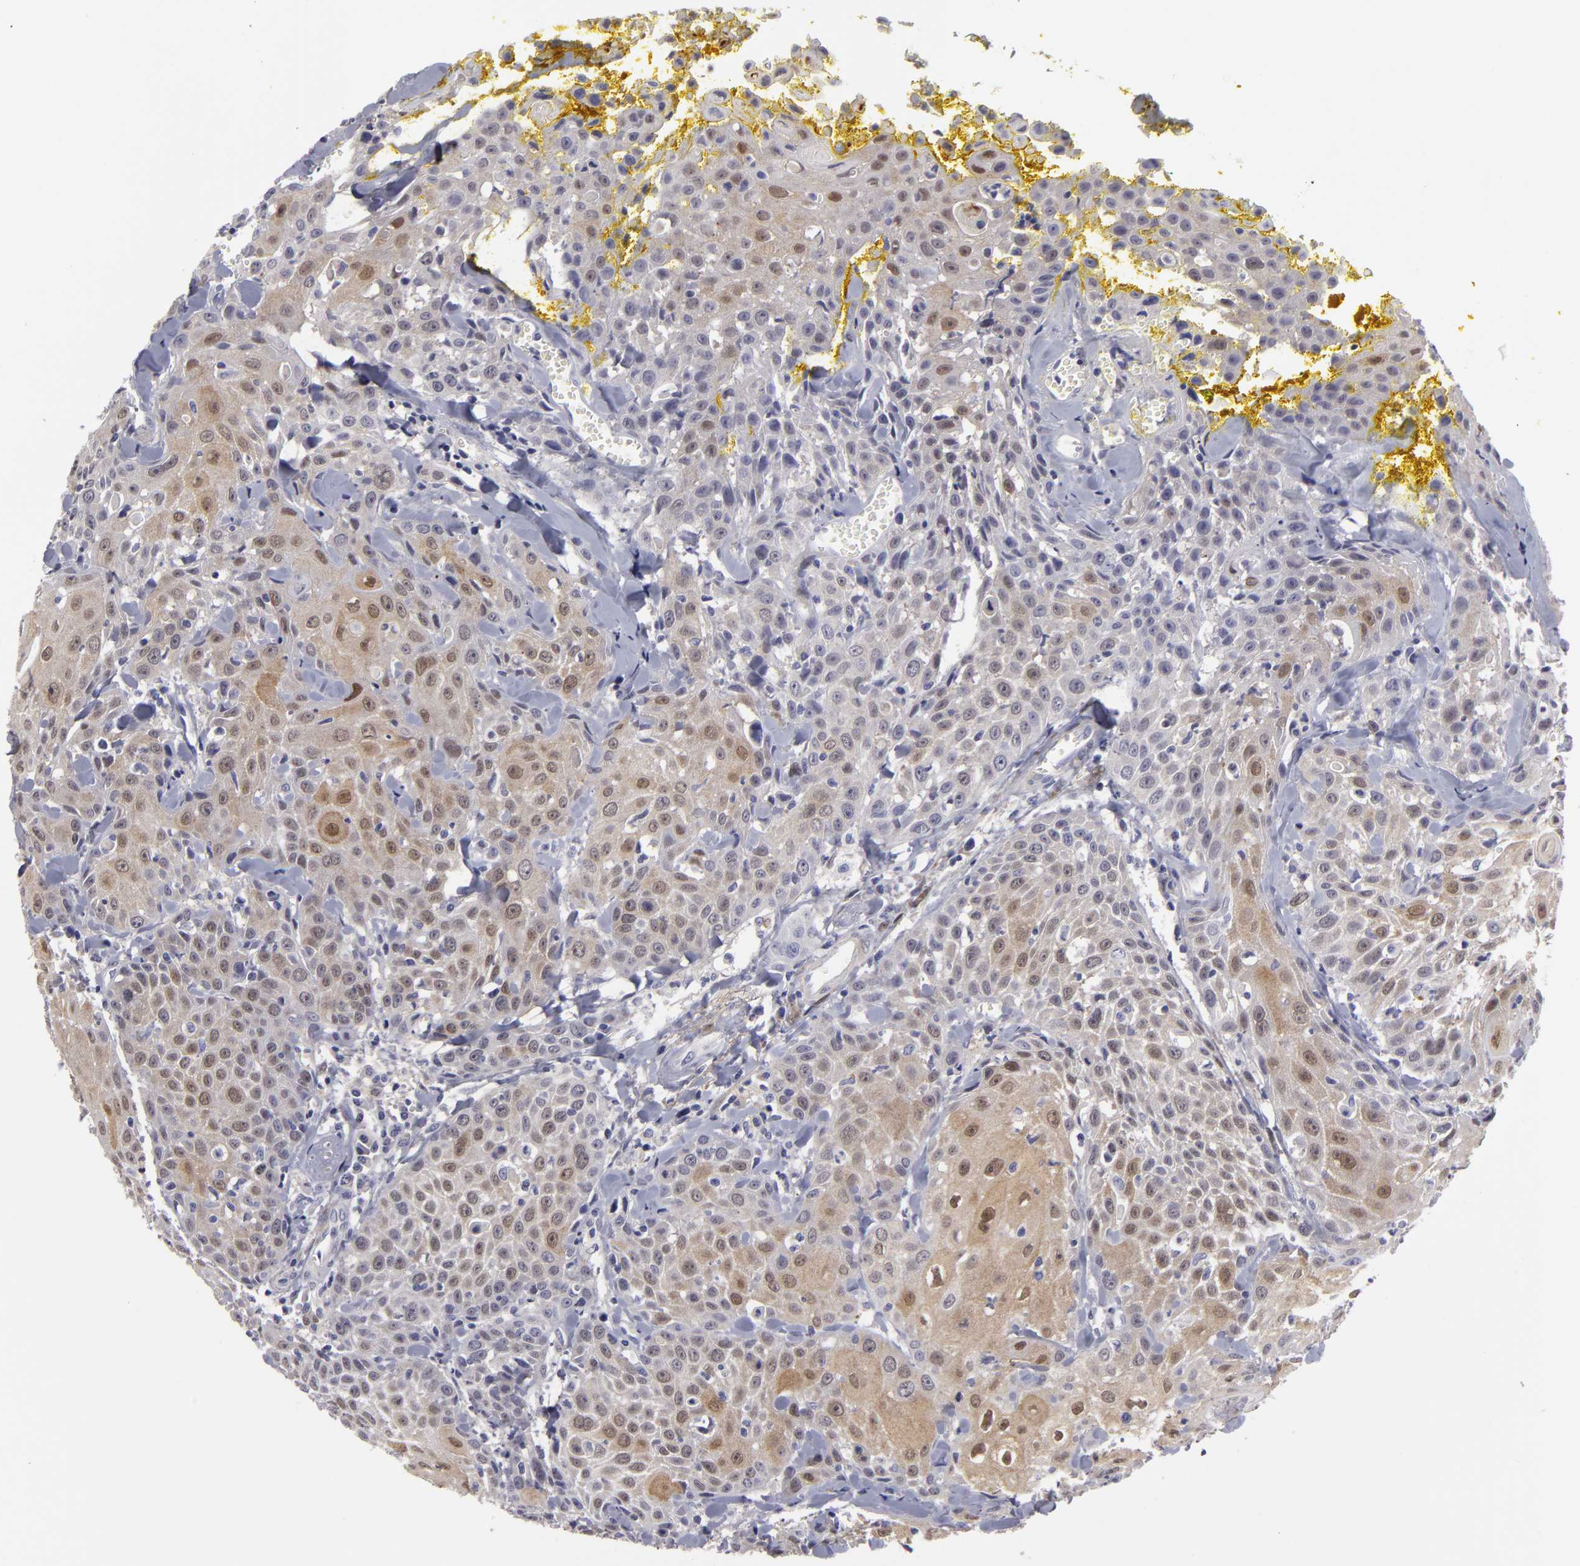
{"staining": {"intensity": "moderate", "quantity": ">75%", "location": "cytoplasmic/membranous,nuclear"}, "tissue": "head and neck cancer", "cell_type": "Tumor cells", "image_type": "cancer", "snomed": [{"axis": "morphology", "description": "Squamous cell carcinoma, NOS"}, {"axis": "topography", "description": "Oral tissue"}, {"axis": "topography", "description": "Head-Neck"}], "caption": "Tumor cells exhibit medium levels of moderate cytoplasmic/membranous and nuclear expression in about >75% of cells in human head and neck cancer.", "gene": "EFS", "patient": {"sex": "female", "age": 82}}